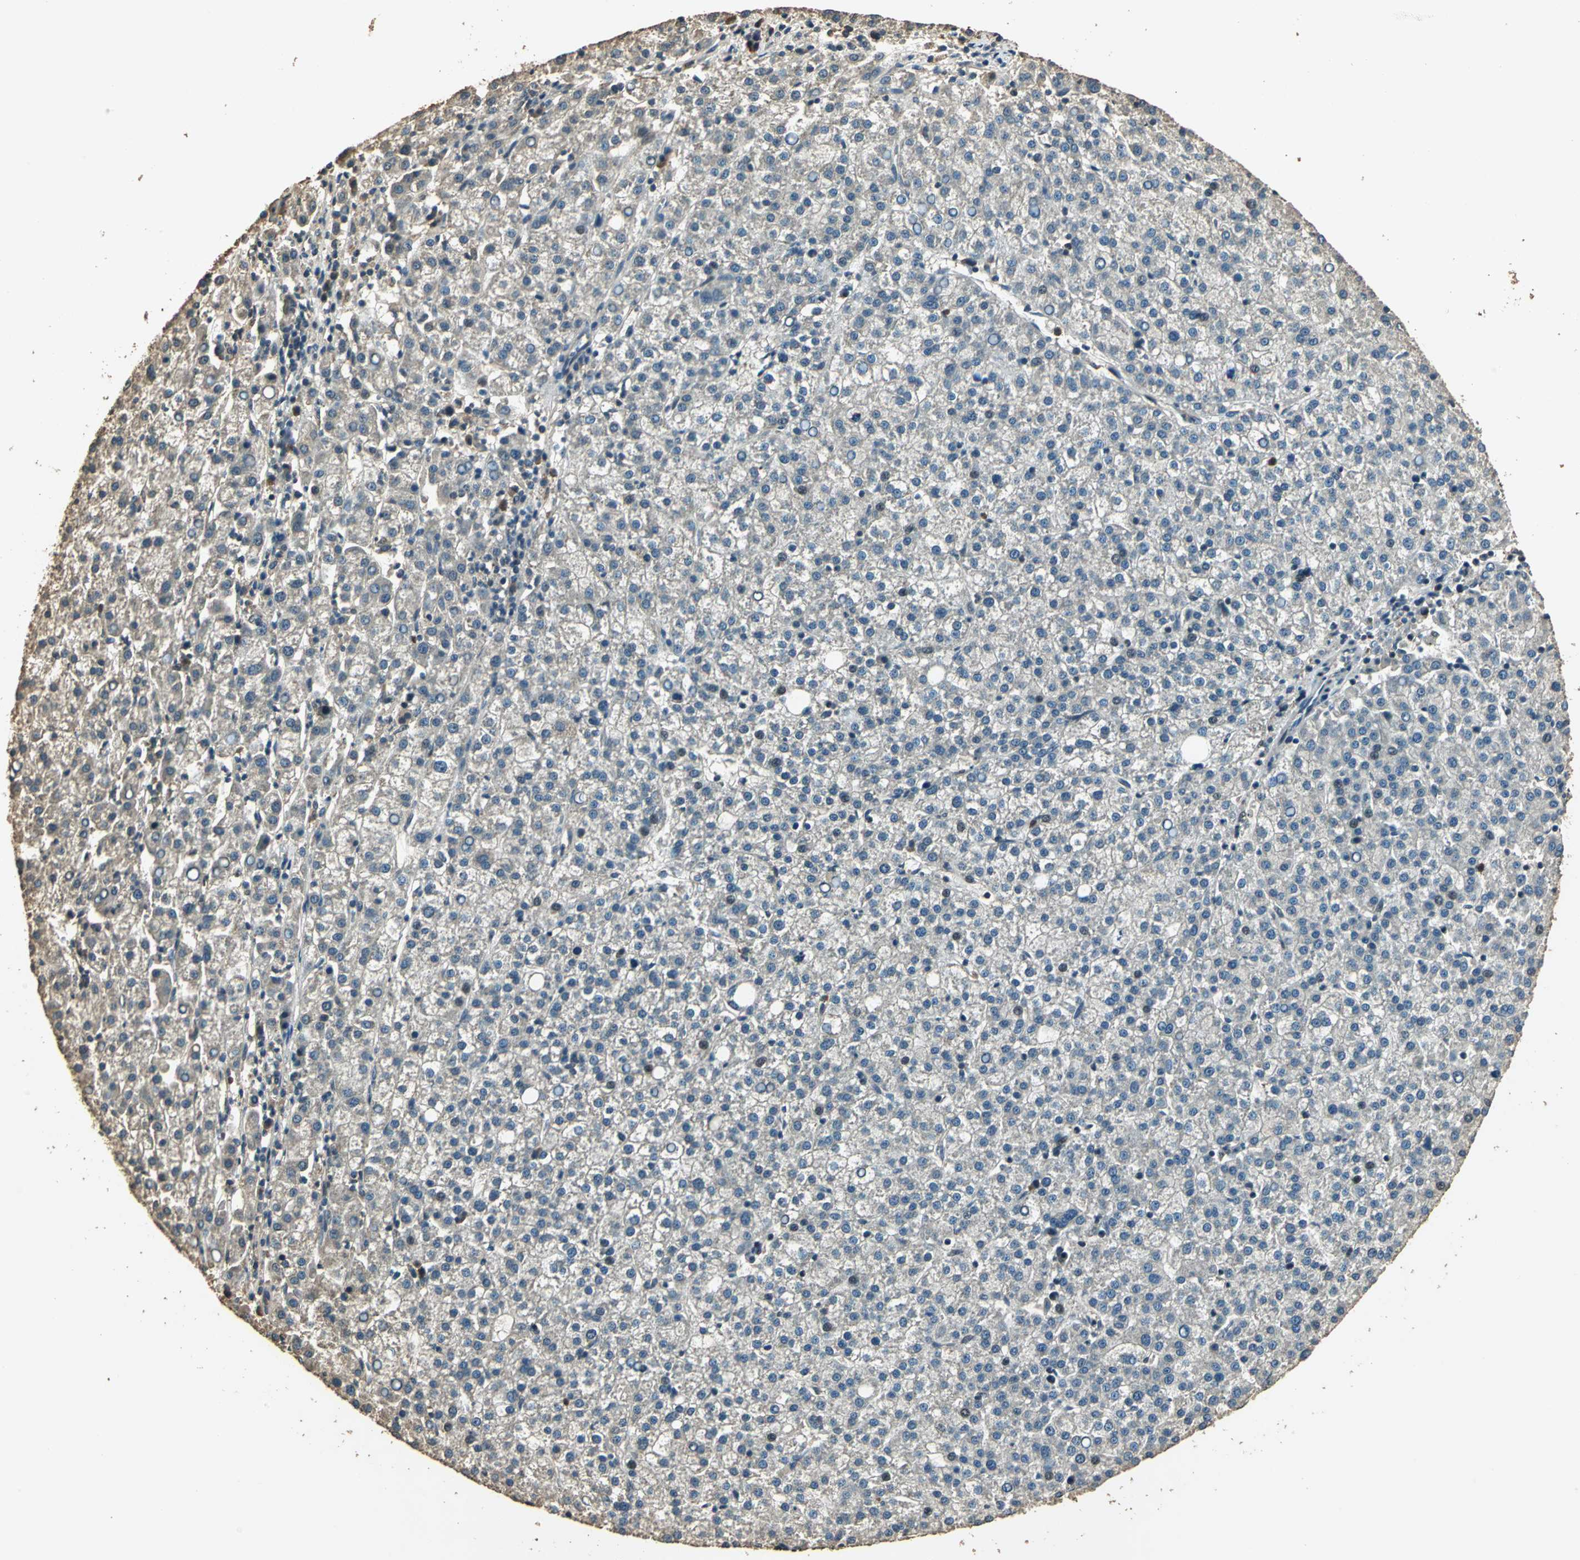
{"staining": {"intensity": "weak", "quantity": ">75%", "location": "cytoplasmic/membranous"}, "tissue": "liver cancer", "cell_type": "Tumor cells", "image_type": "cancer", "snomed": [{"axis": "morphology", "description": "Carcinoma, Hepatocellular, NOS"}, {"axis": "topography", "description": "Liver"}], "caption": "Immunohistochemistry (IHC) micrograph of human liver cancer (hepatocellular carcinoma) stained for a protein (brown), which demonstrates low levels of weak cytoplasmic/membranous staining in about >75% of tumor cells.", "gene": "TMPRSS4", "patient": {"sex": "female", "age": 58}}